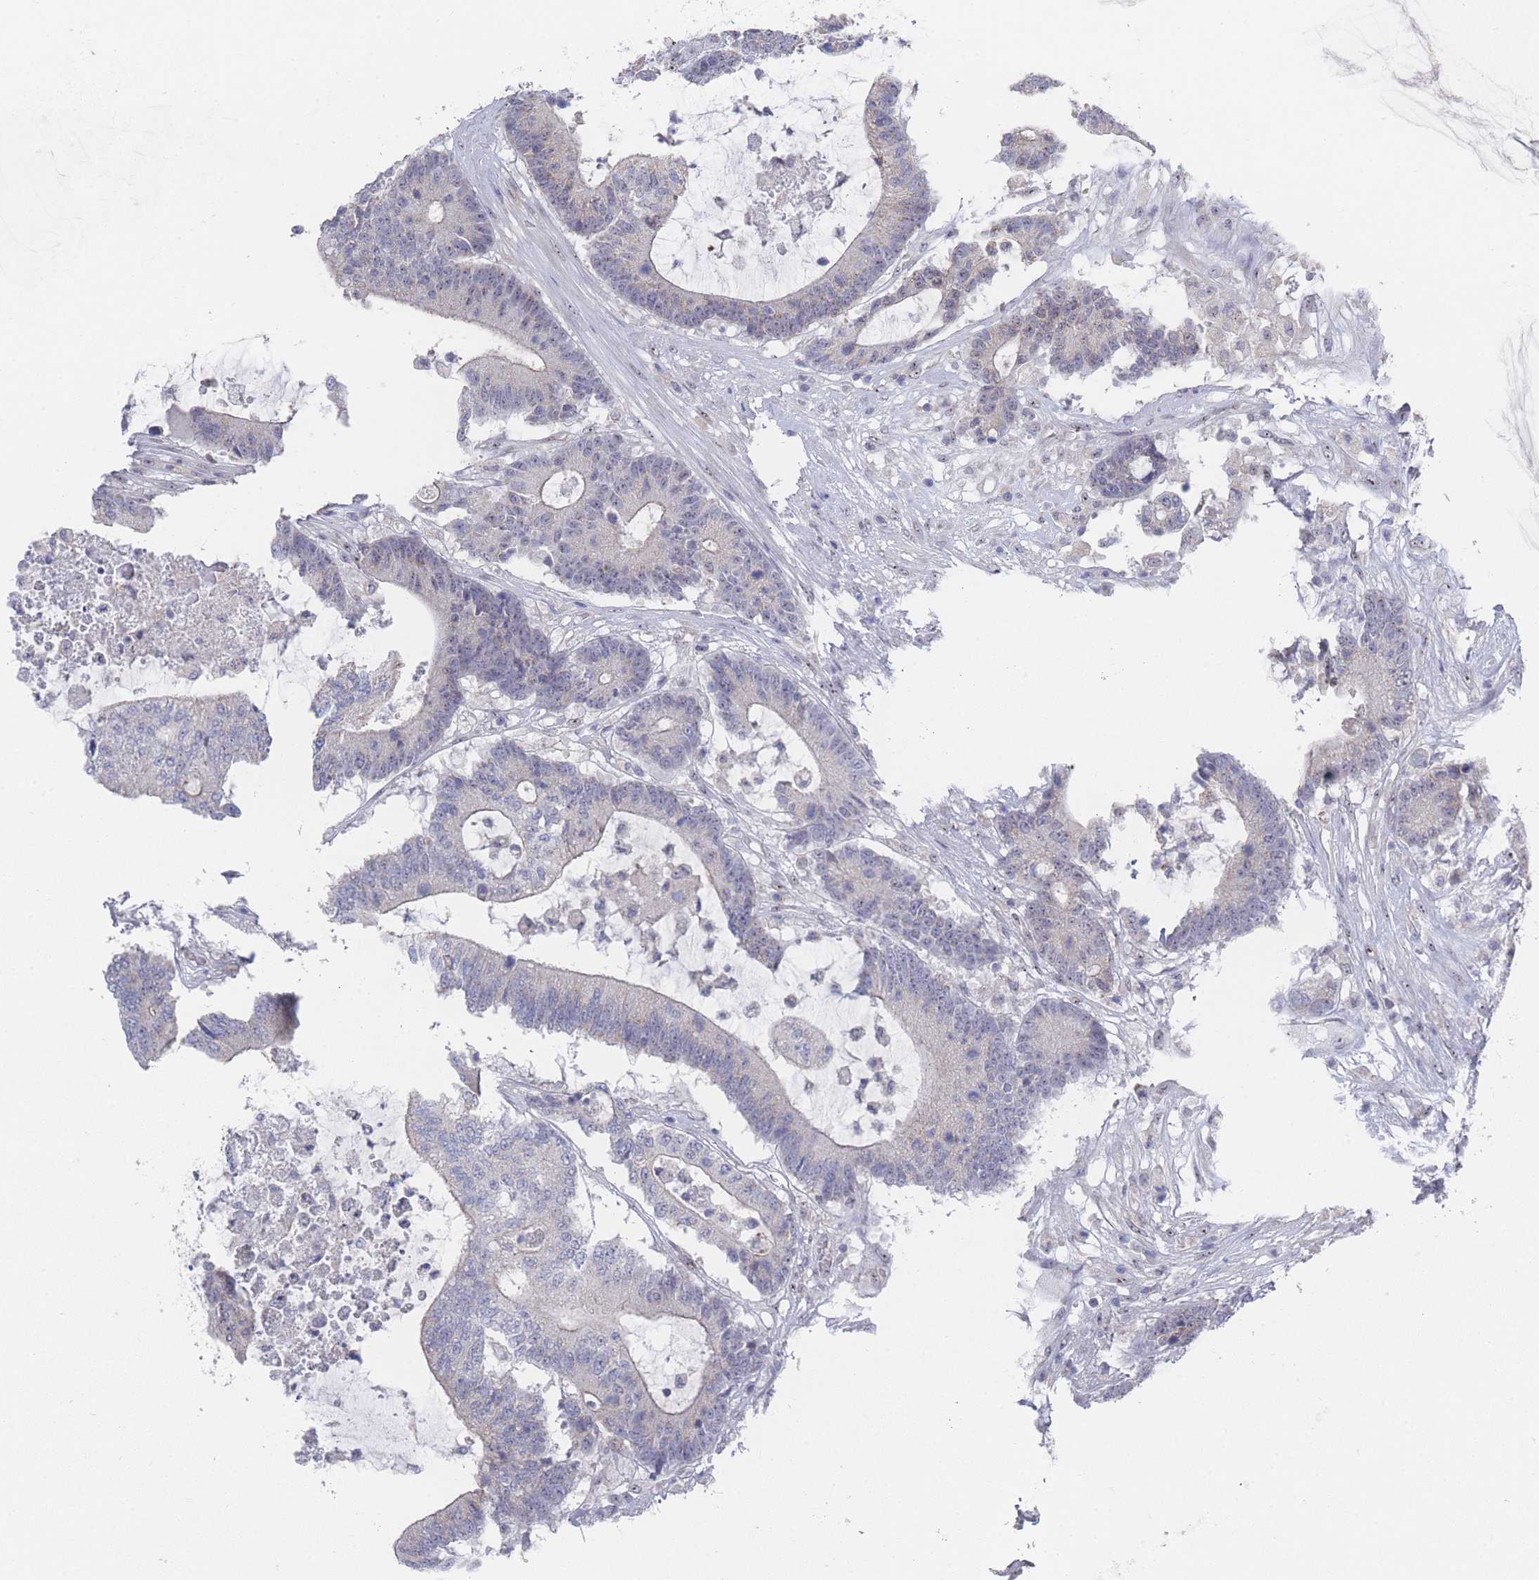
{"staining": {"intensity": "negative", "quantity": "none", "location": "none"}, "tissue": "colorectal cancer", "cell_type": "Tumor cells", "image_type": "cancer", "snomed": [{"axis": "morphology", "description": "Adenocarcinoma, NOS"}, {"axis": "topography", "description": "Colon"}], "caption": "A photomicrograph of colorectal adenocarcinoma stained for a protein exhibits no brown staining in tumor cells.", "gene": "ZNF142", "patient": {"sex": "female", "age": 84}}